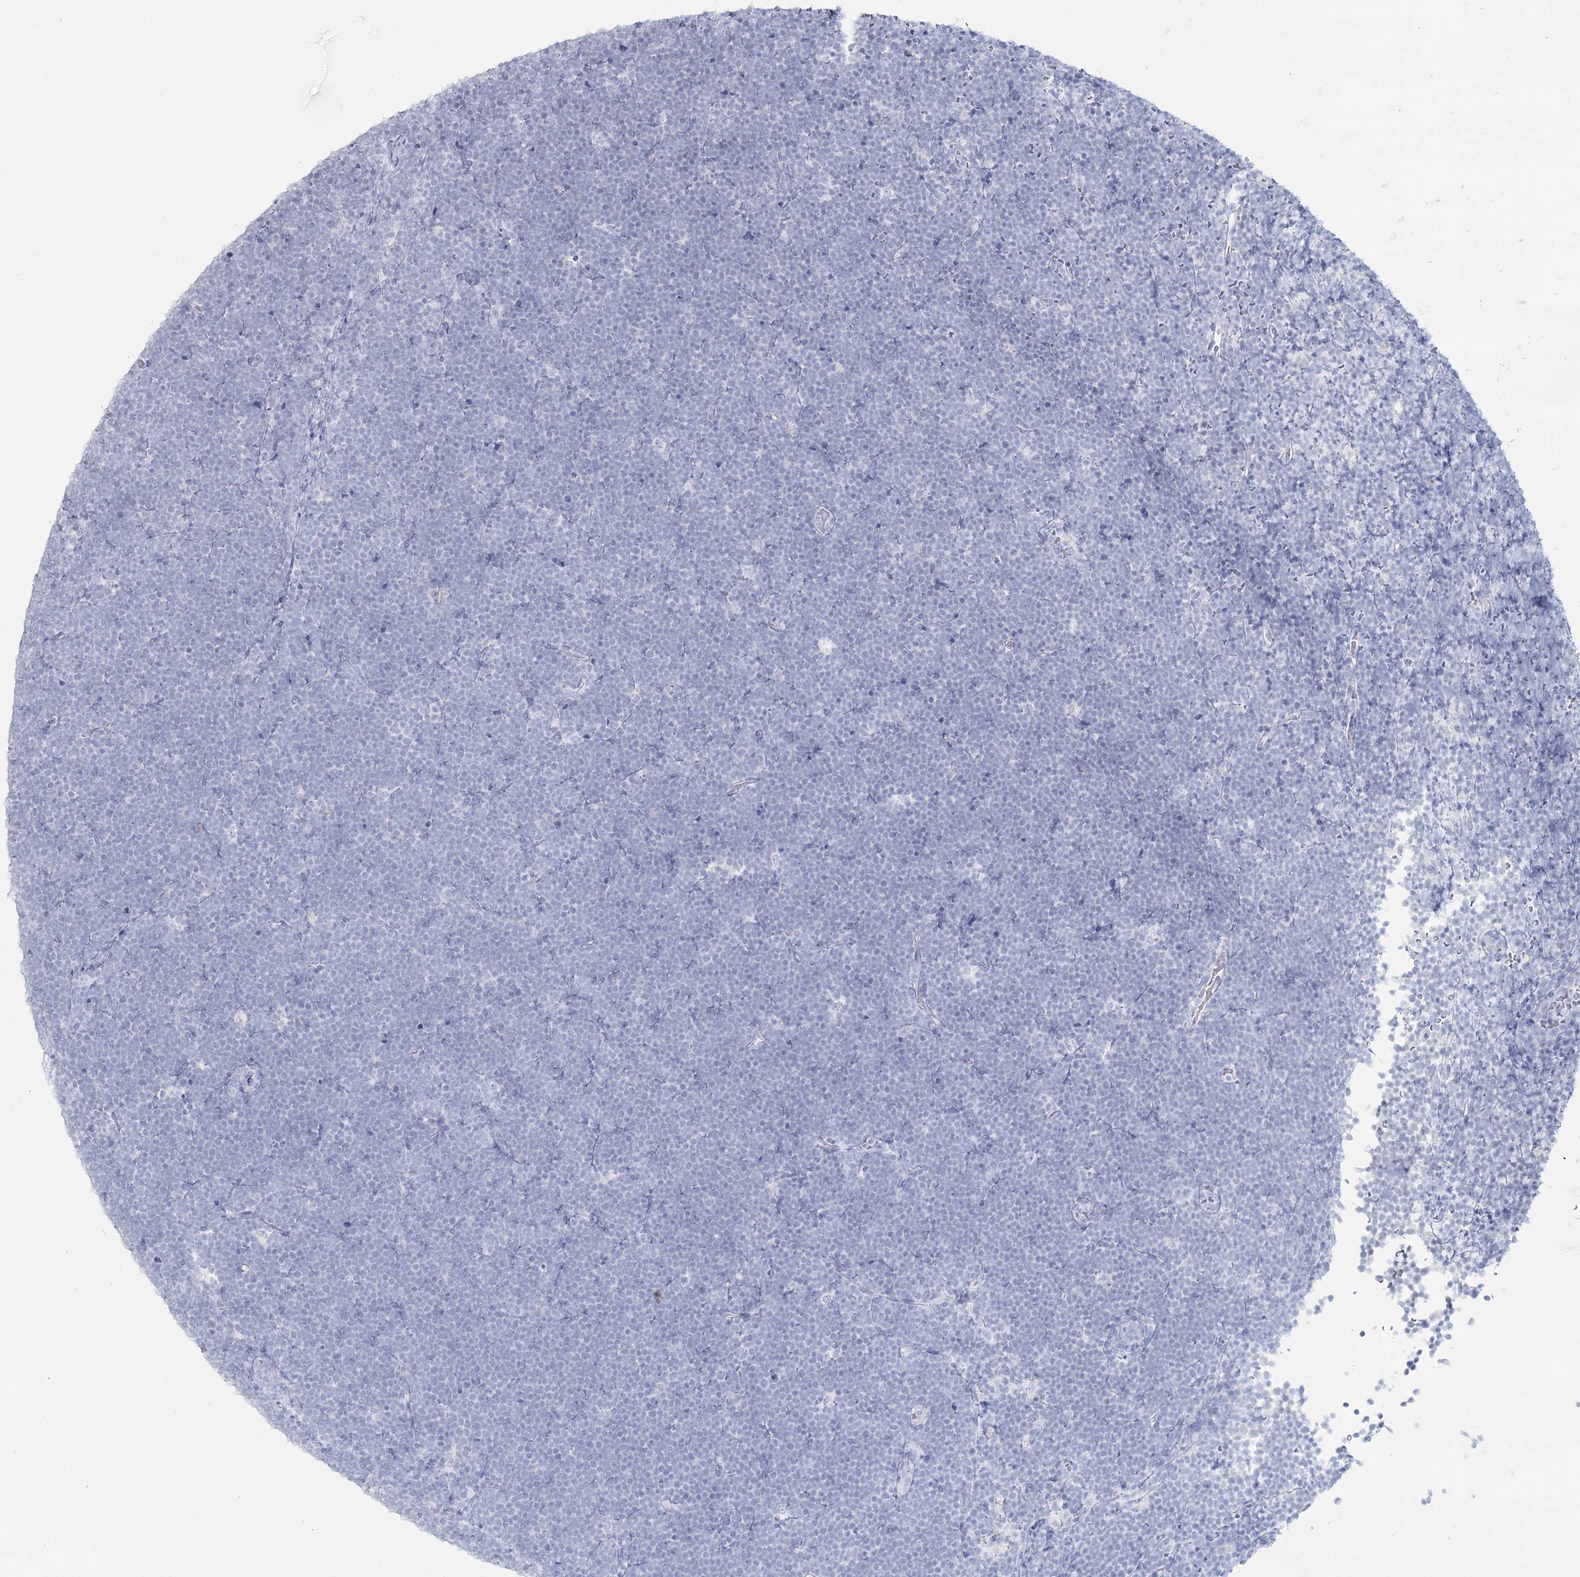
{"staining": {"intensity": "negative", "quantity": "none", "location": "none"}, "tissue": "lymphoma", "cell_type": "Tumor cells", "image_type": "cancer", "snomed": [{"axis": "morphology", "description": "Malignant lymphoma, non-Hodgkin's type, High grade"}, {"axis": "topography", "description": "Lymph node"}], "caption": "Lymphoma stained for a protein using immunohistochemistry (IHC) displays no staining tumor cells.", "gene": "SLC6A19", "patient": {"sex": "male", "age": 13}}